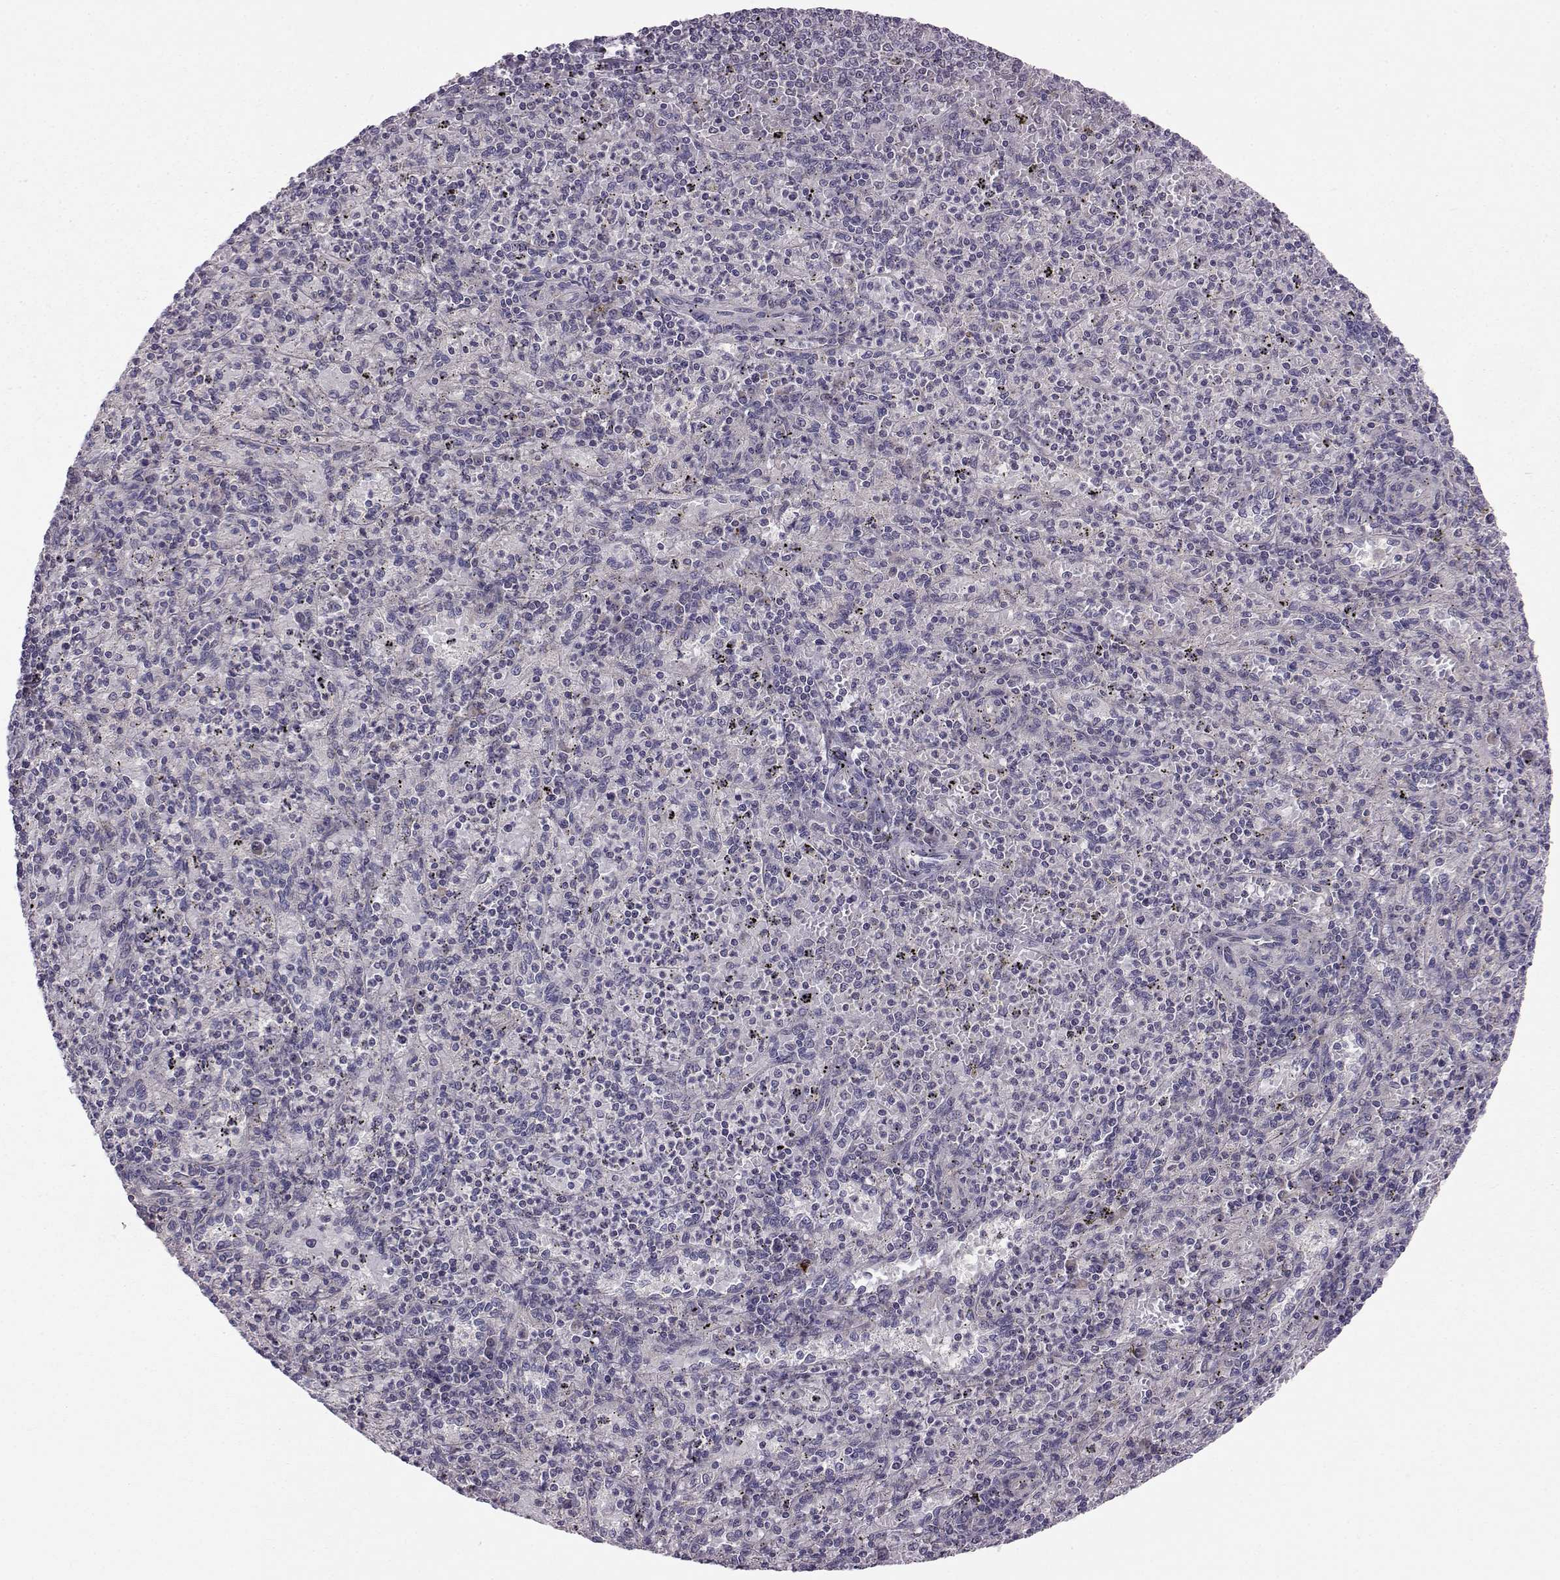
{"staining": {"intensity": "negative", "quantity": "none", "location": "none"}, "tissue": "spleen", "cell_type": "Cells in red pulp", "image_type": "normal", "snomed": [{"axis": "morphology", "description": "Normal tissue, NOS"}, {"axis": "topography", "description": "Spleen"}], "caption": "High power microscopy image of an immunohistochemistry (IHC) histopathology image of normal spleen, revealing no significant positivity in cells in red pulp.", "gene": "PEX5L", "patient": {"sex": "male", "age": 60}}